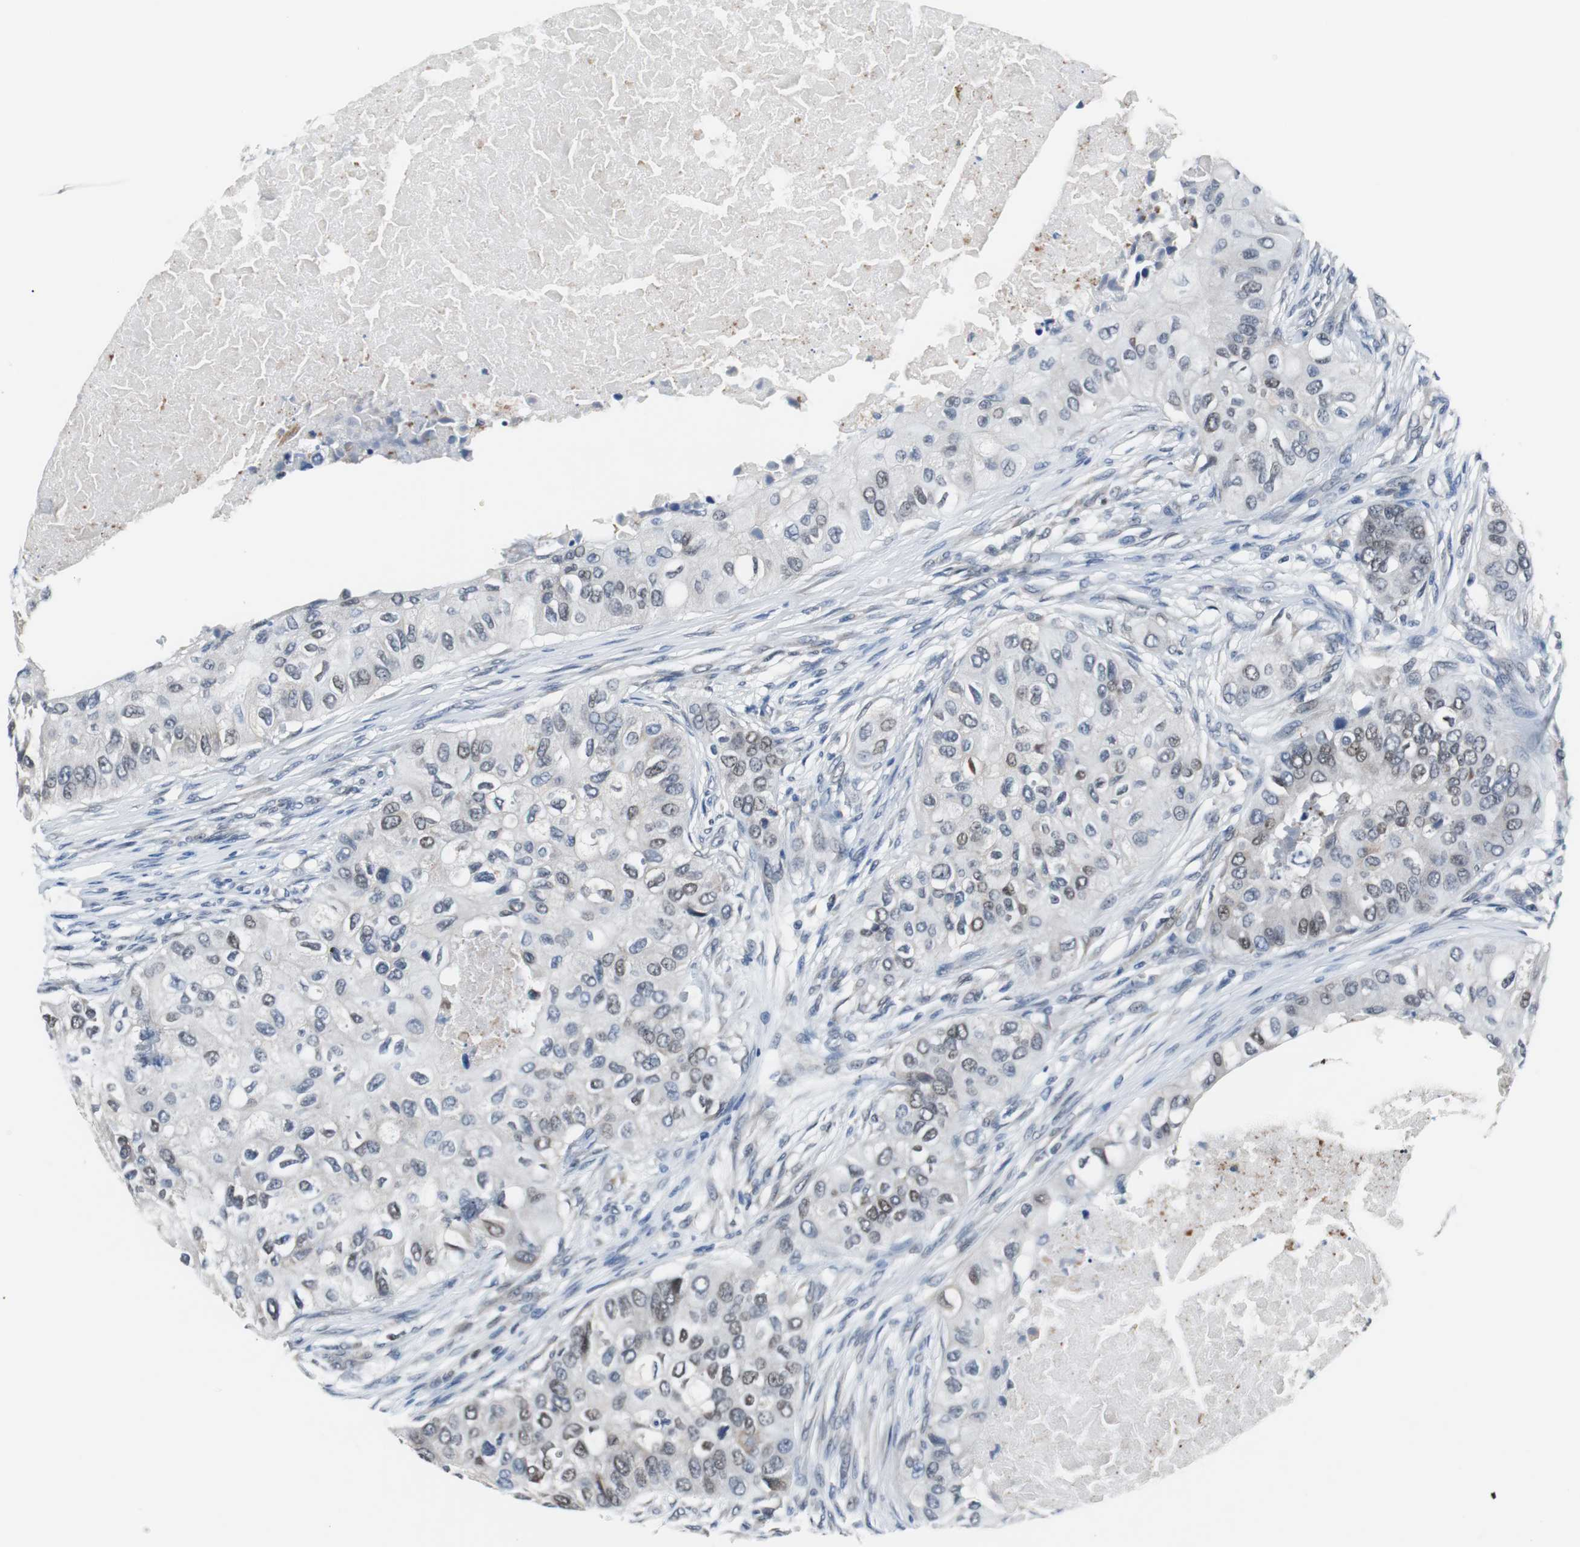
{"staining": {"intensity": "weak", "quantity": "<25%", "location": "nuclear"}, "tissue": "breast cancer", "cell_type": "Tumor cells", "image_type": "cancer", "snomed": [{"axis": "morphology", "description": "Normal tissue, NOS"}, {"axis": "morphology", "description": "Duct carcinoma"}, {"axis": "topography", "description": "Breast"}], "caption": "Tumor cells are negative for brown protein staining in breast cancer. (IHC, brightfield microscopy, high magnification).", "gene": "USP28", "patient": {"sex": "female", "age": 49}}